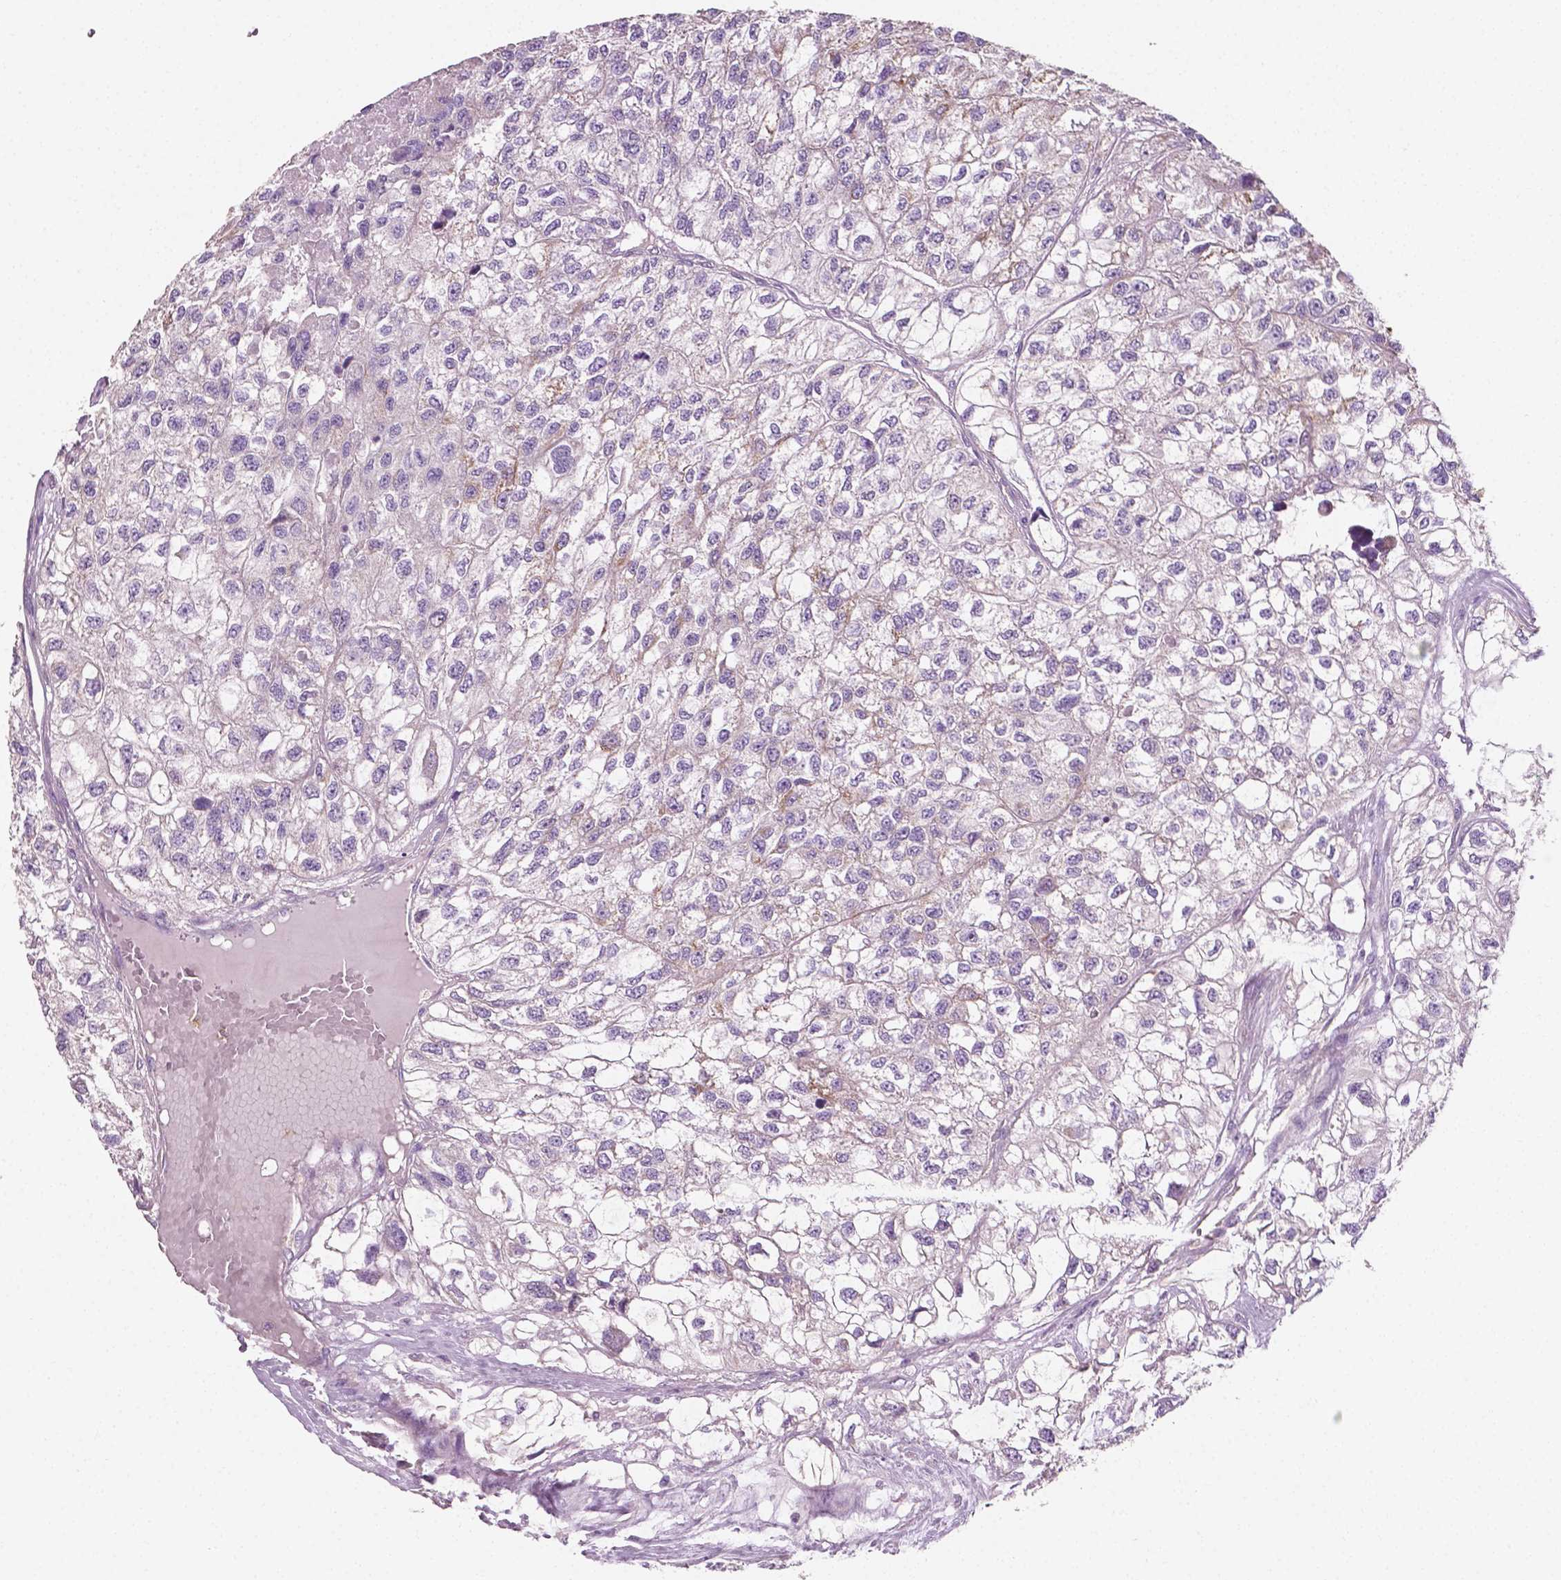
{"staining": {"intensity": "negative", "quantity": "none", "location": "none"}, "tissue": "renal cancer", "cell_type": "Tumor cells", "image_type": "cancer", "snomed": [{"axis": "morphology", "description": "Adenocarcinoma, NOS"}, {"axis": "topography", "description": "Kidney"}], "caption": "Immunohistochemistry (IHC) micrograph of neoplastic tissue: human renal adenocarcinoma stained with DAB demonstrates no significant protein positivity in tumor cells. The staining was performed using DAB to visualize the protein expression in brown, while the nuclei were stained in blue with hematoxylin (Magnification: 20x).", "gene": "PTX3", "patient": {"sex": "male", "age": 56}}